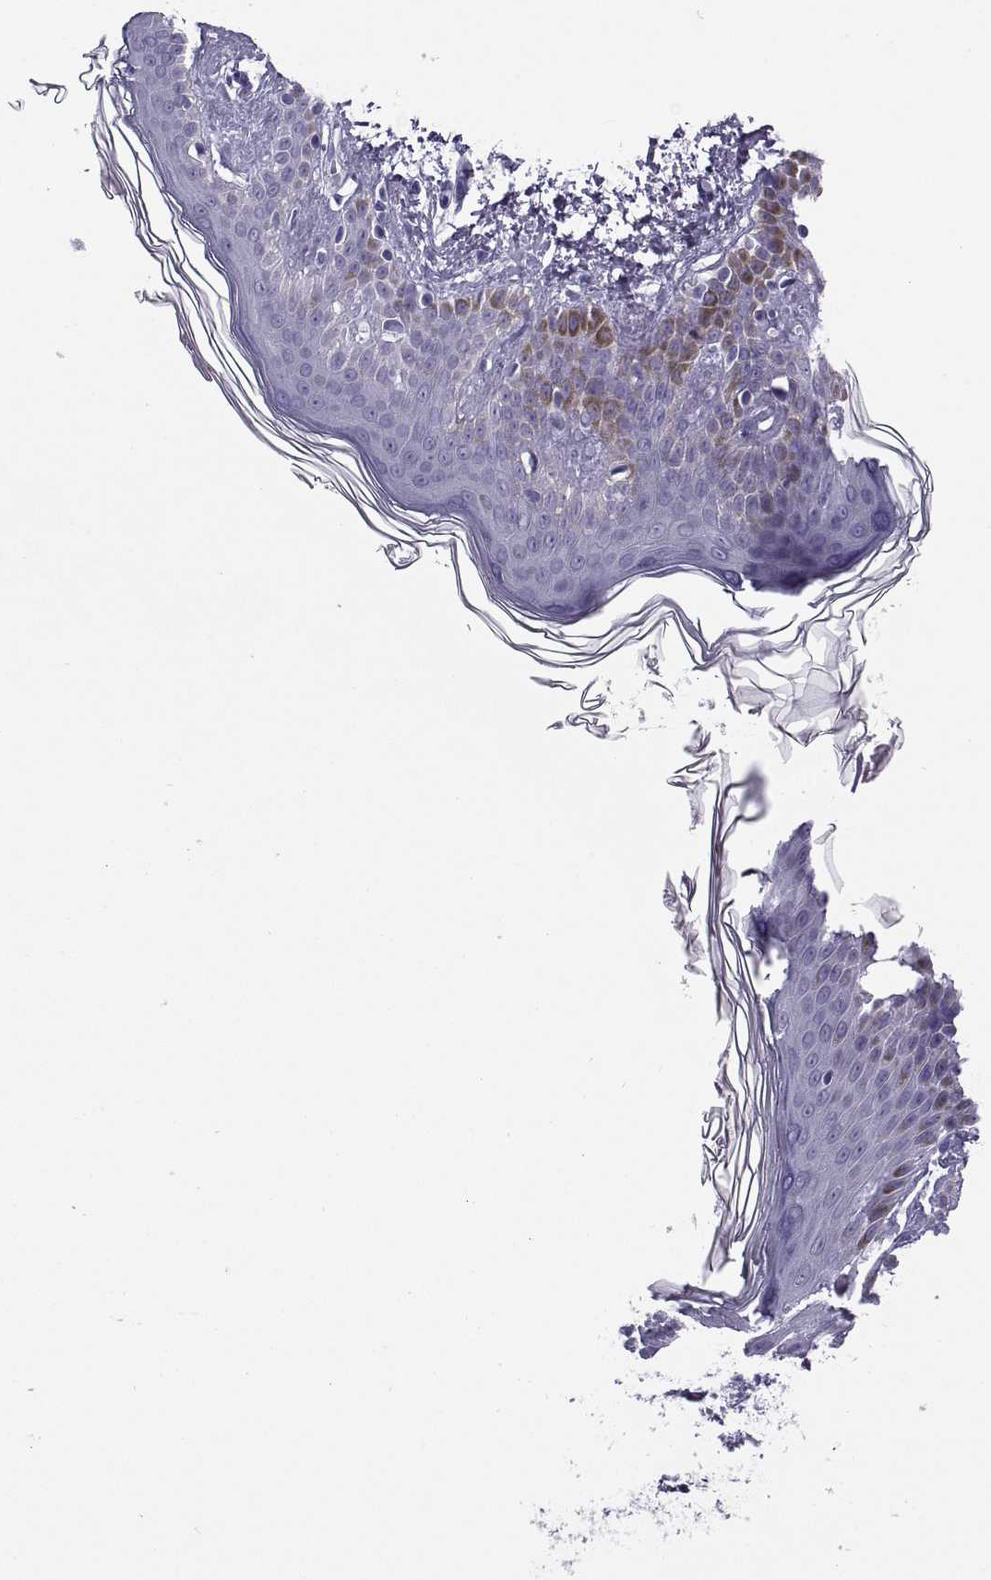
{"staining": {"intensity": "negative", "quantity": "none", "location": "none"}, "tissue": "skin cancer", "cell_type": "Tumor cells", "image_type": "cancer", "snomed": [{"axis": "morphology", "description": "Basal cell carcinoma"}, {"axis": "topography", "description": "Skin"}], "caption": "There is no significant positivity in tumor cells of basal cell carcinoma (skin).", "gene": "RLBP1", "patient": {"sex": "male", "age": 85}}